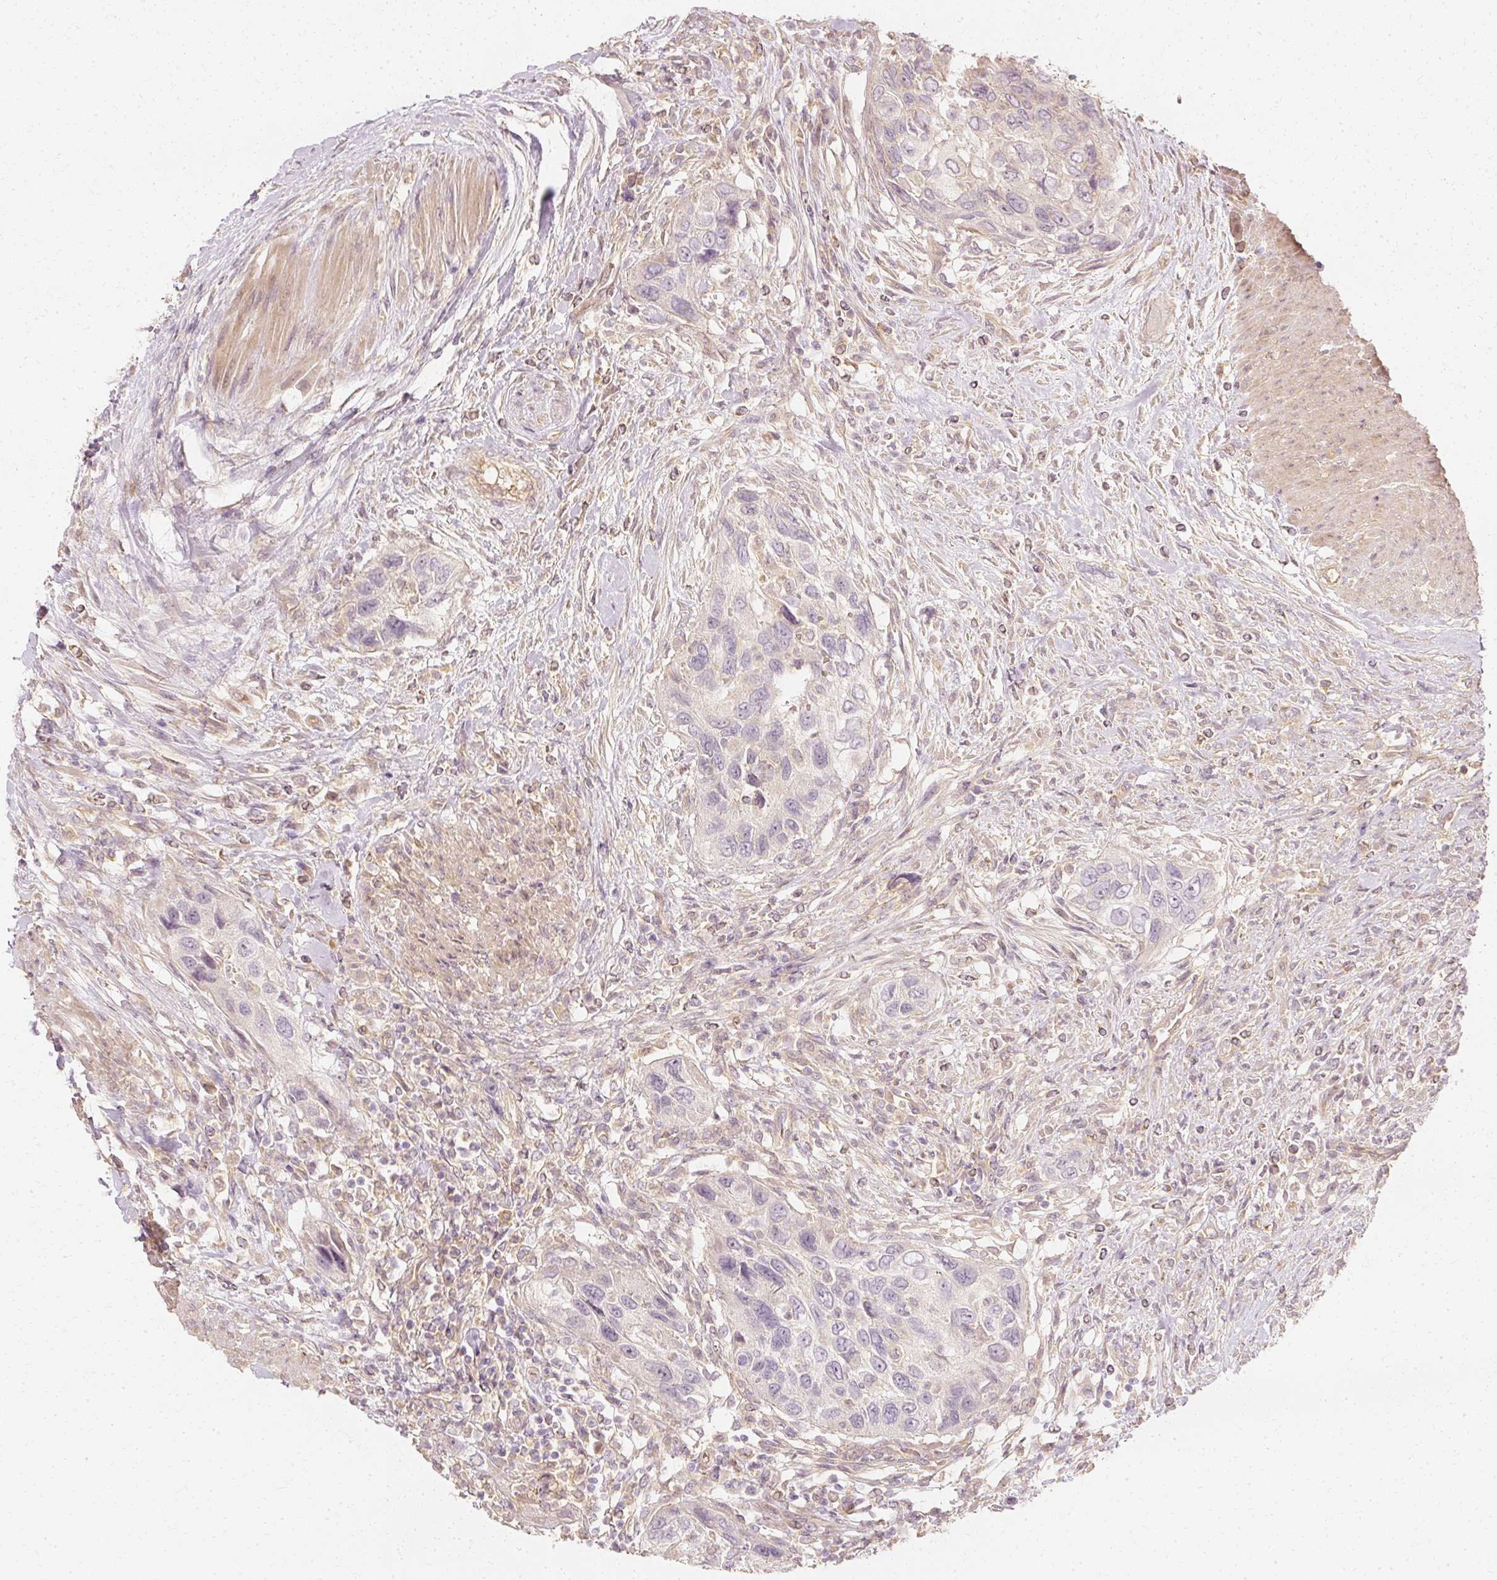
{"staining": {"intensity": "negative", "quantity": "none", "location": "none"}, "tissue": "urothelial cancer", "cell_type": "Tumor cells", "image_type": "cancer", "snomed": [{"axis": "morphology", "description": "Urothelial carcinoma, High grade"}, {"axis": "topography", "description": "Urinary bladder"}], "caption": "Human urothelial cancer stained for a protein using immunohistochemistry (IHC) shows no positivity in tumor cells.", "gene": "GNAQ", "patient": {"sex": "female", "age": 60}}